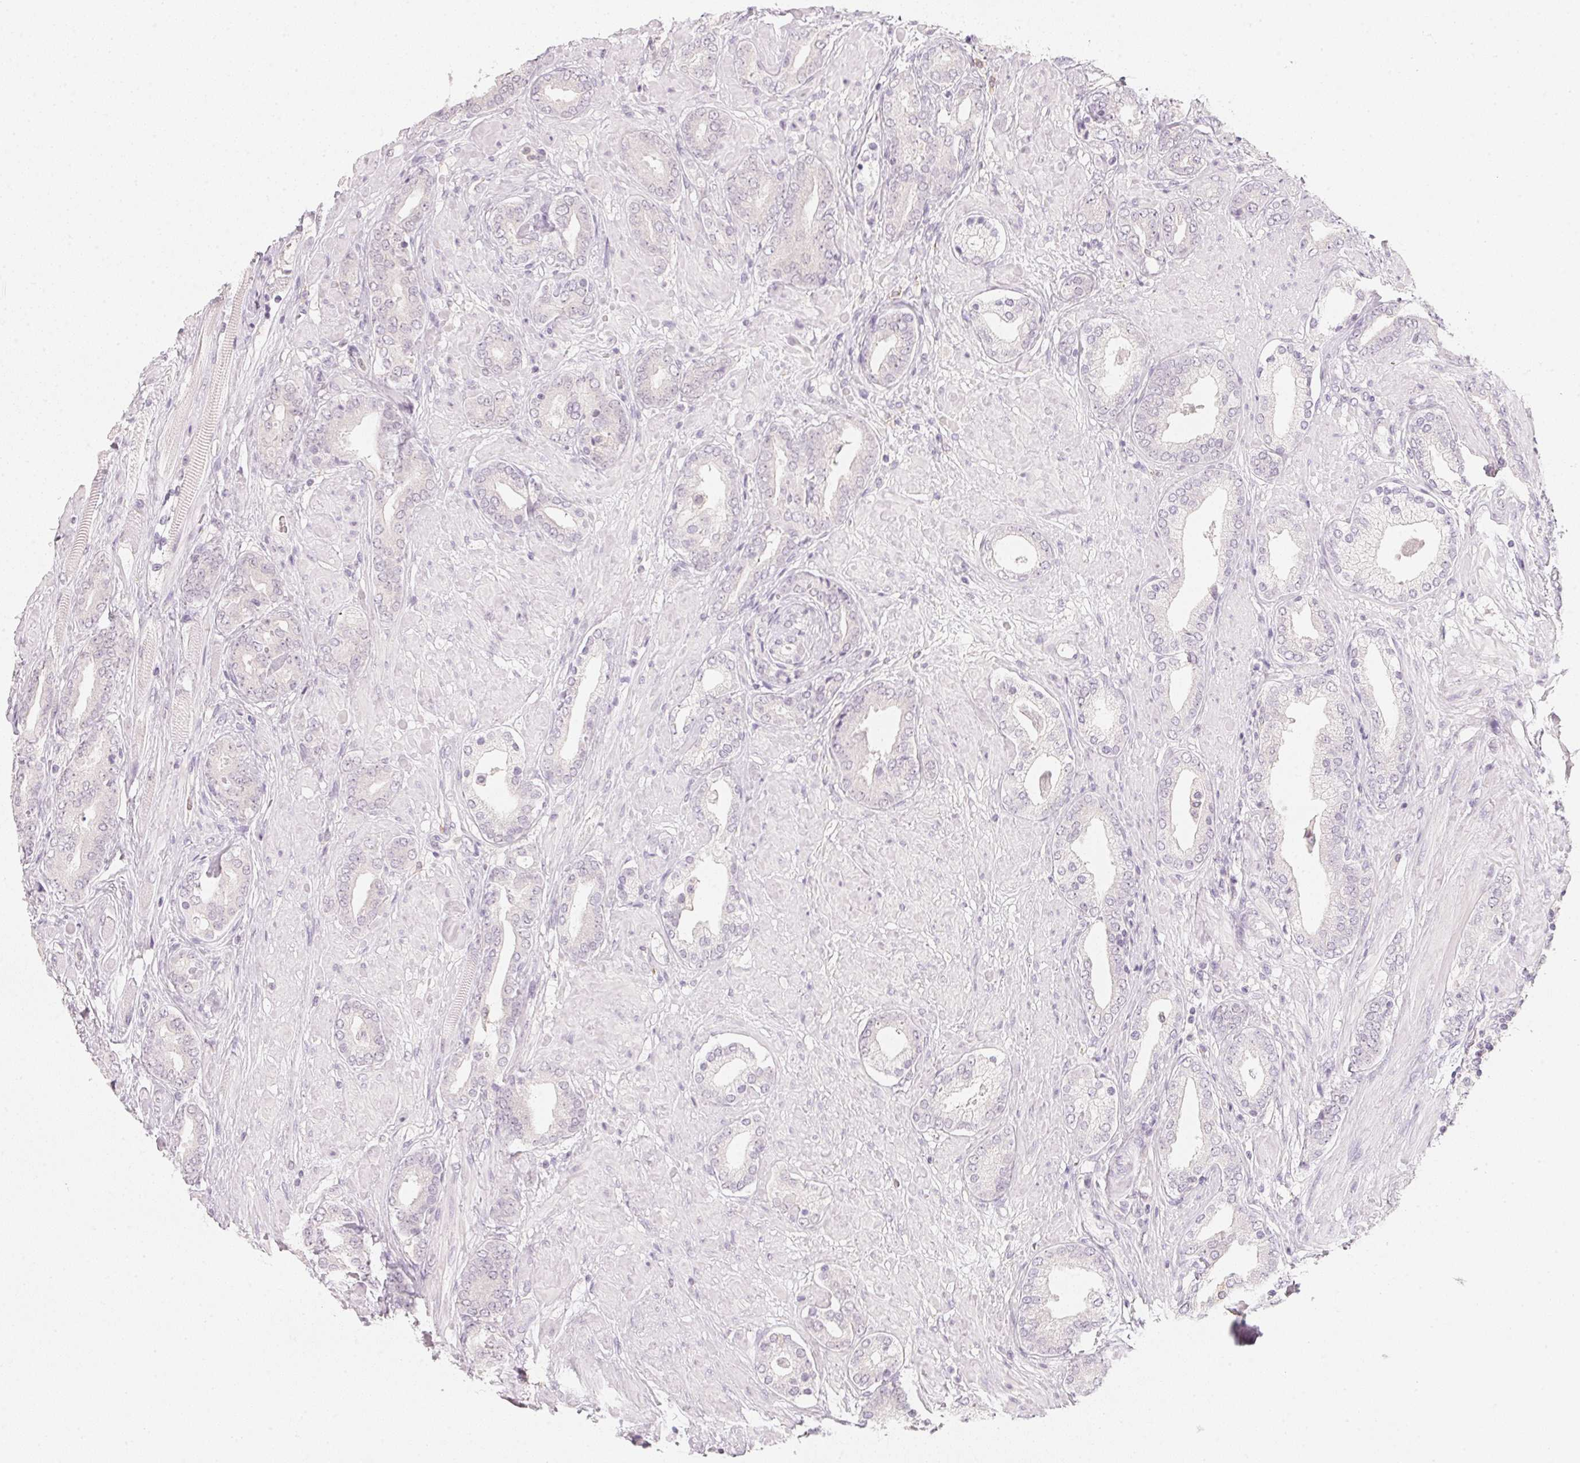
{"staining": {"intensity": "negative", "quantity": "none", "location": "none"}, "tissue": "prostate cancer", "cell_type": "Tumor cells", "image_type": "cancer", "snomed": [{"axis": "morphology", "description": "Adenocarcinoma, High grade"}, {"axis": "topography", "description": "Prostate"}], "caption": "An image of human high-grade adenocarcinoma (prostate) is negative for staining in tumor cells.", "gene": "CFAP276", "patient": {"sex": "male", "age": 56}}